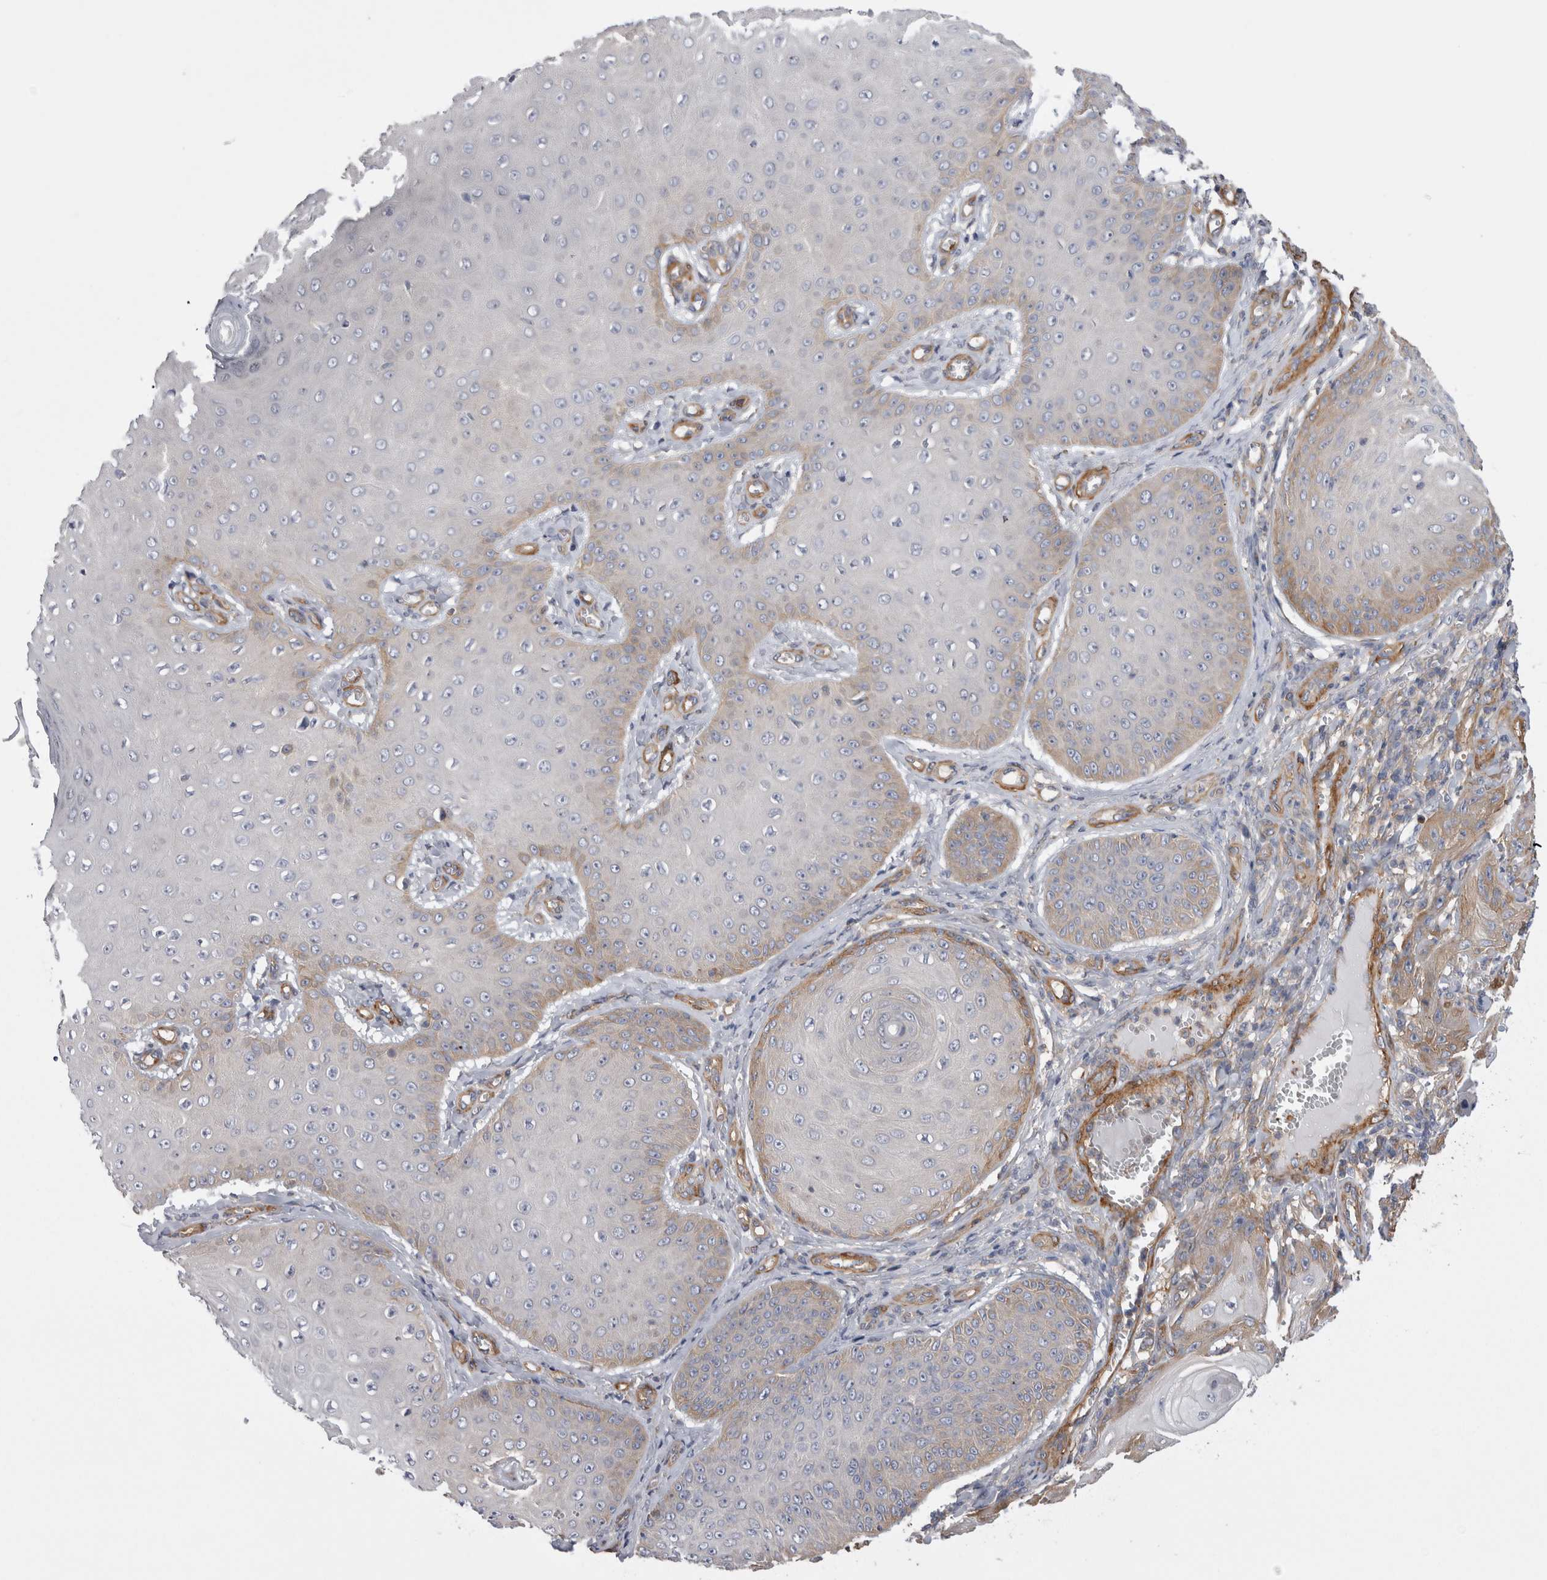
{"staining": {"intensity": "weak", "quantity": "<25%", "location": "cytoplasmic/membranous"}, "tissue": "skin cancer", "cell_type": "Tumor cells", "image_type": "cancer", "snomed": [{"axis": "morphology", "description": "Squamous cell carcinoma, NOS"}, {"axis": "topography", "description": "Skin"}], "caption": "Protein analysis of skin cancer (squamous cell carcinoma) displays no significant expression in tumor cells.", "gene": "EPRS1", "patient": {"sex": "male", "age": 74}}